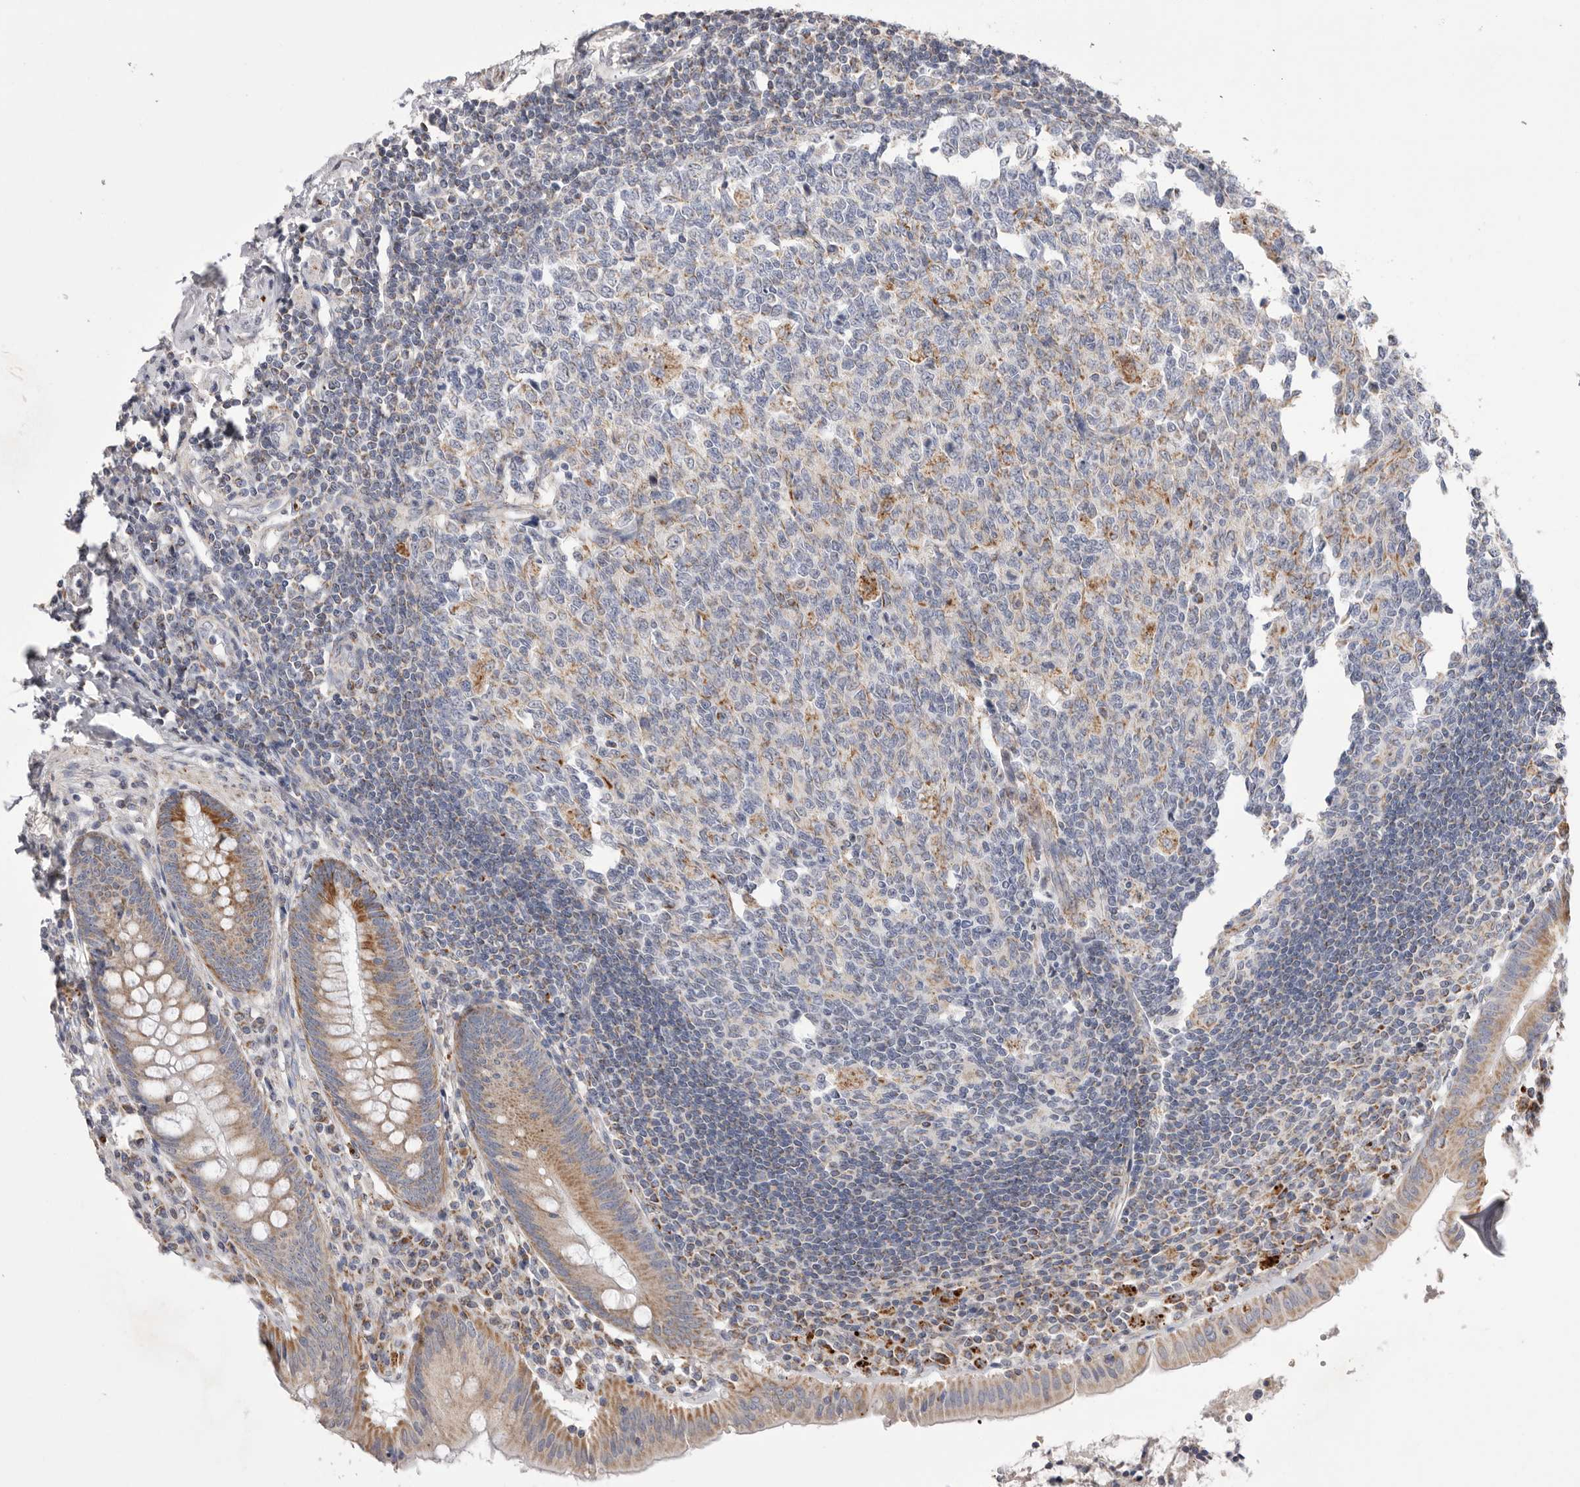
{"staining": {"intensity": "weak", "quantity": ">75%", "location": "cytoplasmic/membranous"}, "tissue": "appendix", "cell_type": "Glandular cells", "image_type": "normal", "snomed": [{"axis": "morphology", "description": "Normal tissue, NOS"}, {"axis": "topography", "description": "Appendix"}], "caption": "This histopathology image exhibits immunohistochemistry (IHC) staining of unremarkable human appendix, with low weak cytoplasmic/membranous staining in approximately >75% of glandular cells.", "gene": "VDAC3", "patient": {"sex": "female", "age": 54}}